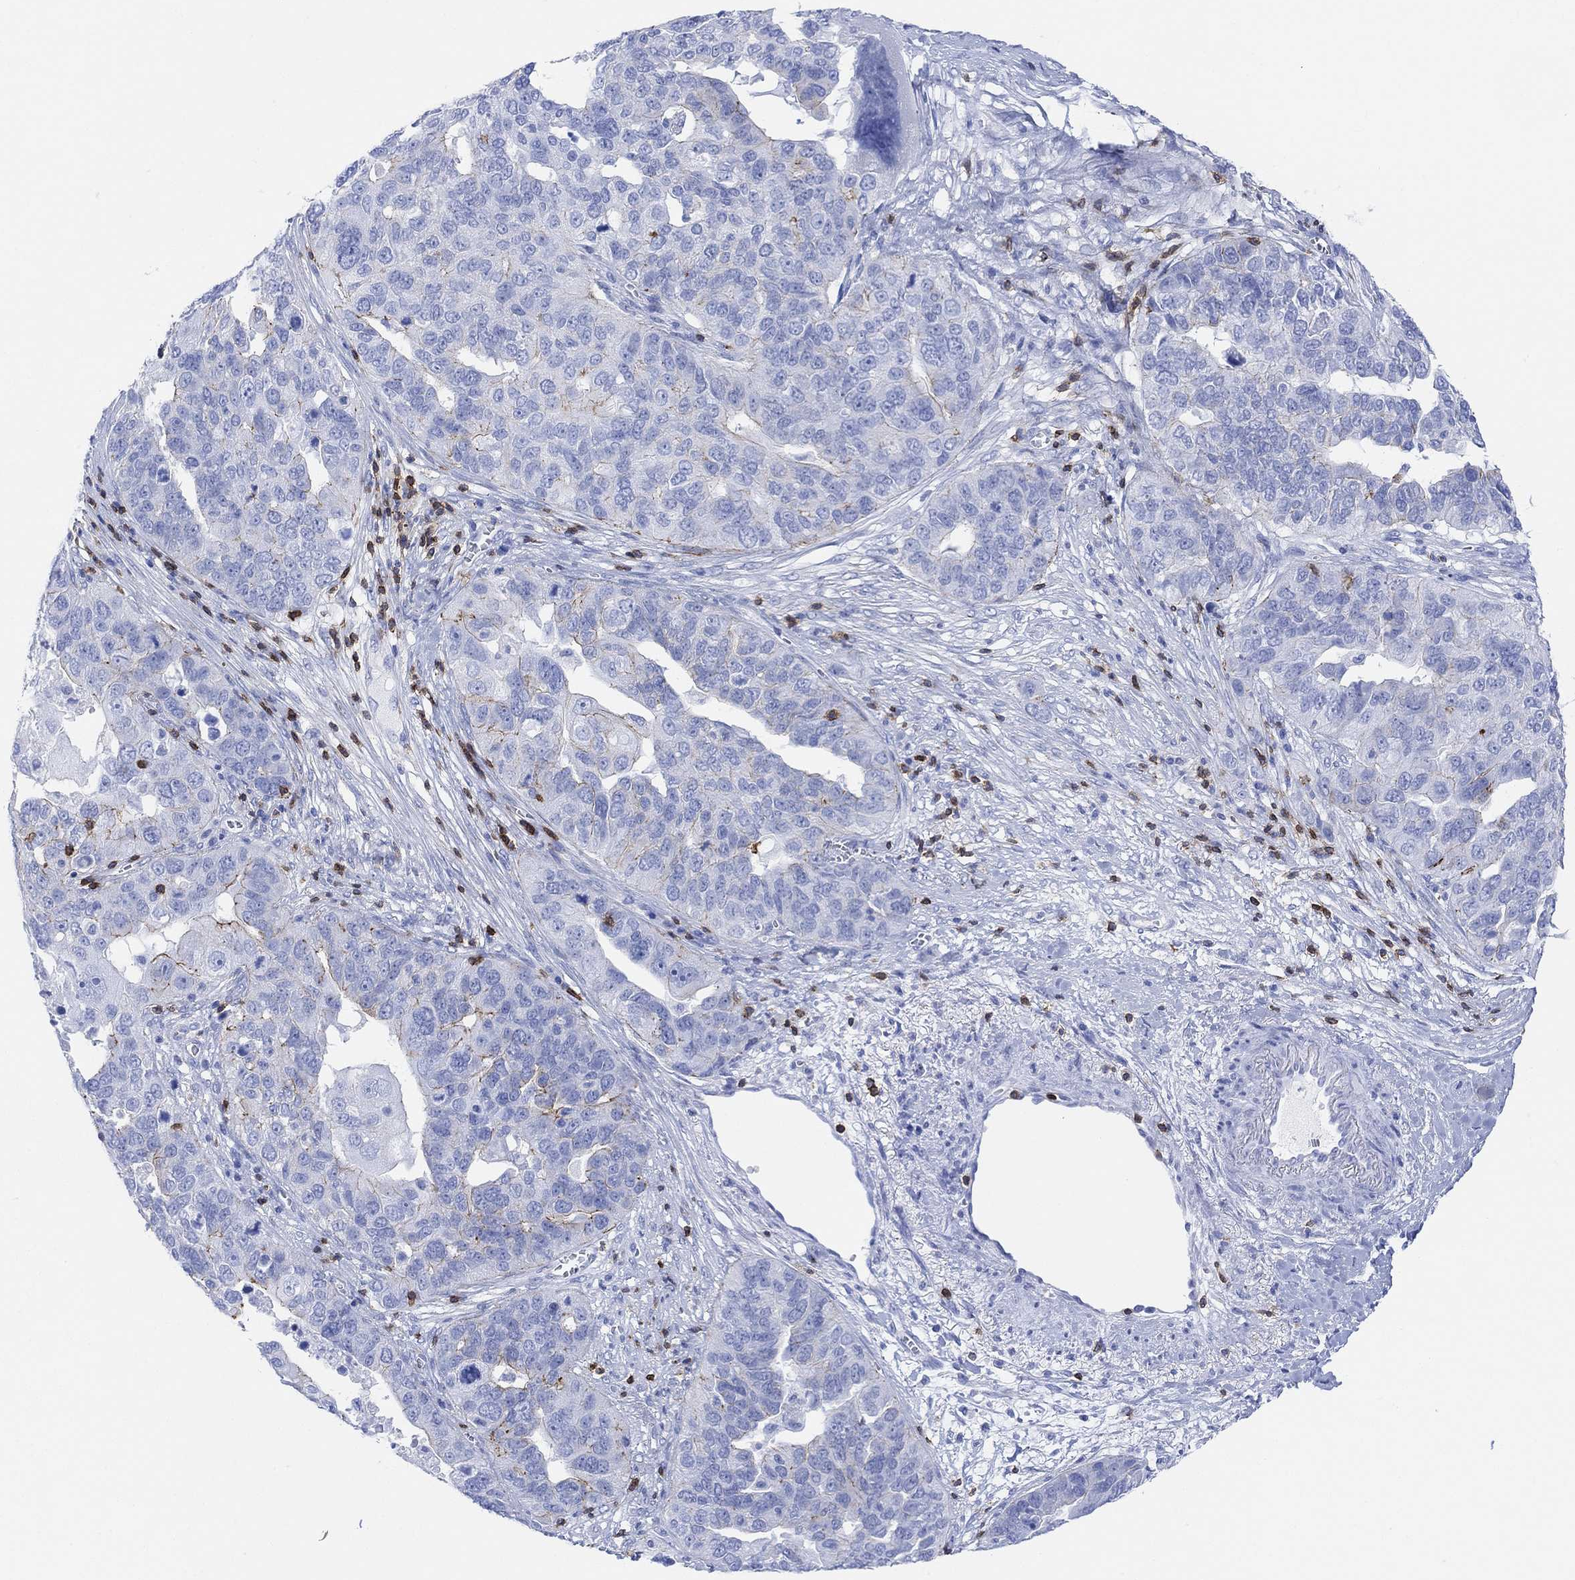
{"staining": {"intensity": "moderate", "quantity": "<25%", "location": "cytoplasmic/membranous"}, "tissue": "ovarian cancer", "cell_type": "Tumor cells", "image_type": "cancer", "snomed": [{"axis": "morphology", "description": "Carcinoma, endometroid"}, {"axis": "topography", "description": "Soft tissue"}, {"axis": "topography", "description": "Ovary"}], "caption": "Protein staining of ovarian cancer tissue exhibits moderate cytoplasmic/membranous positivity in about <25% of tumor cells.", "gene": "GPR65", "patient": {"sex": "female", "age": 52}}